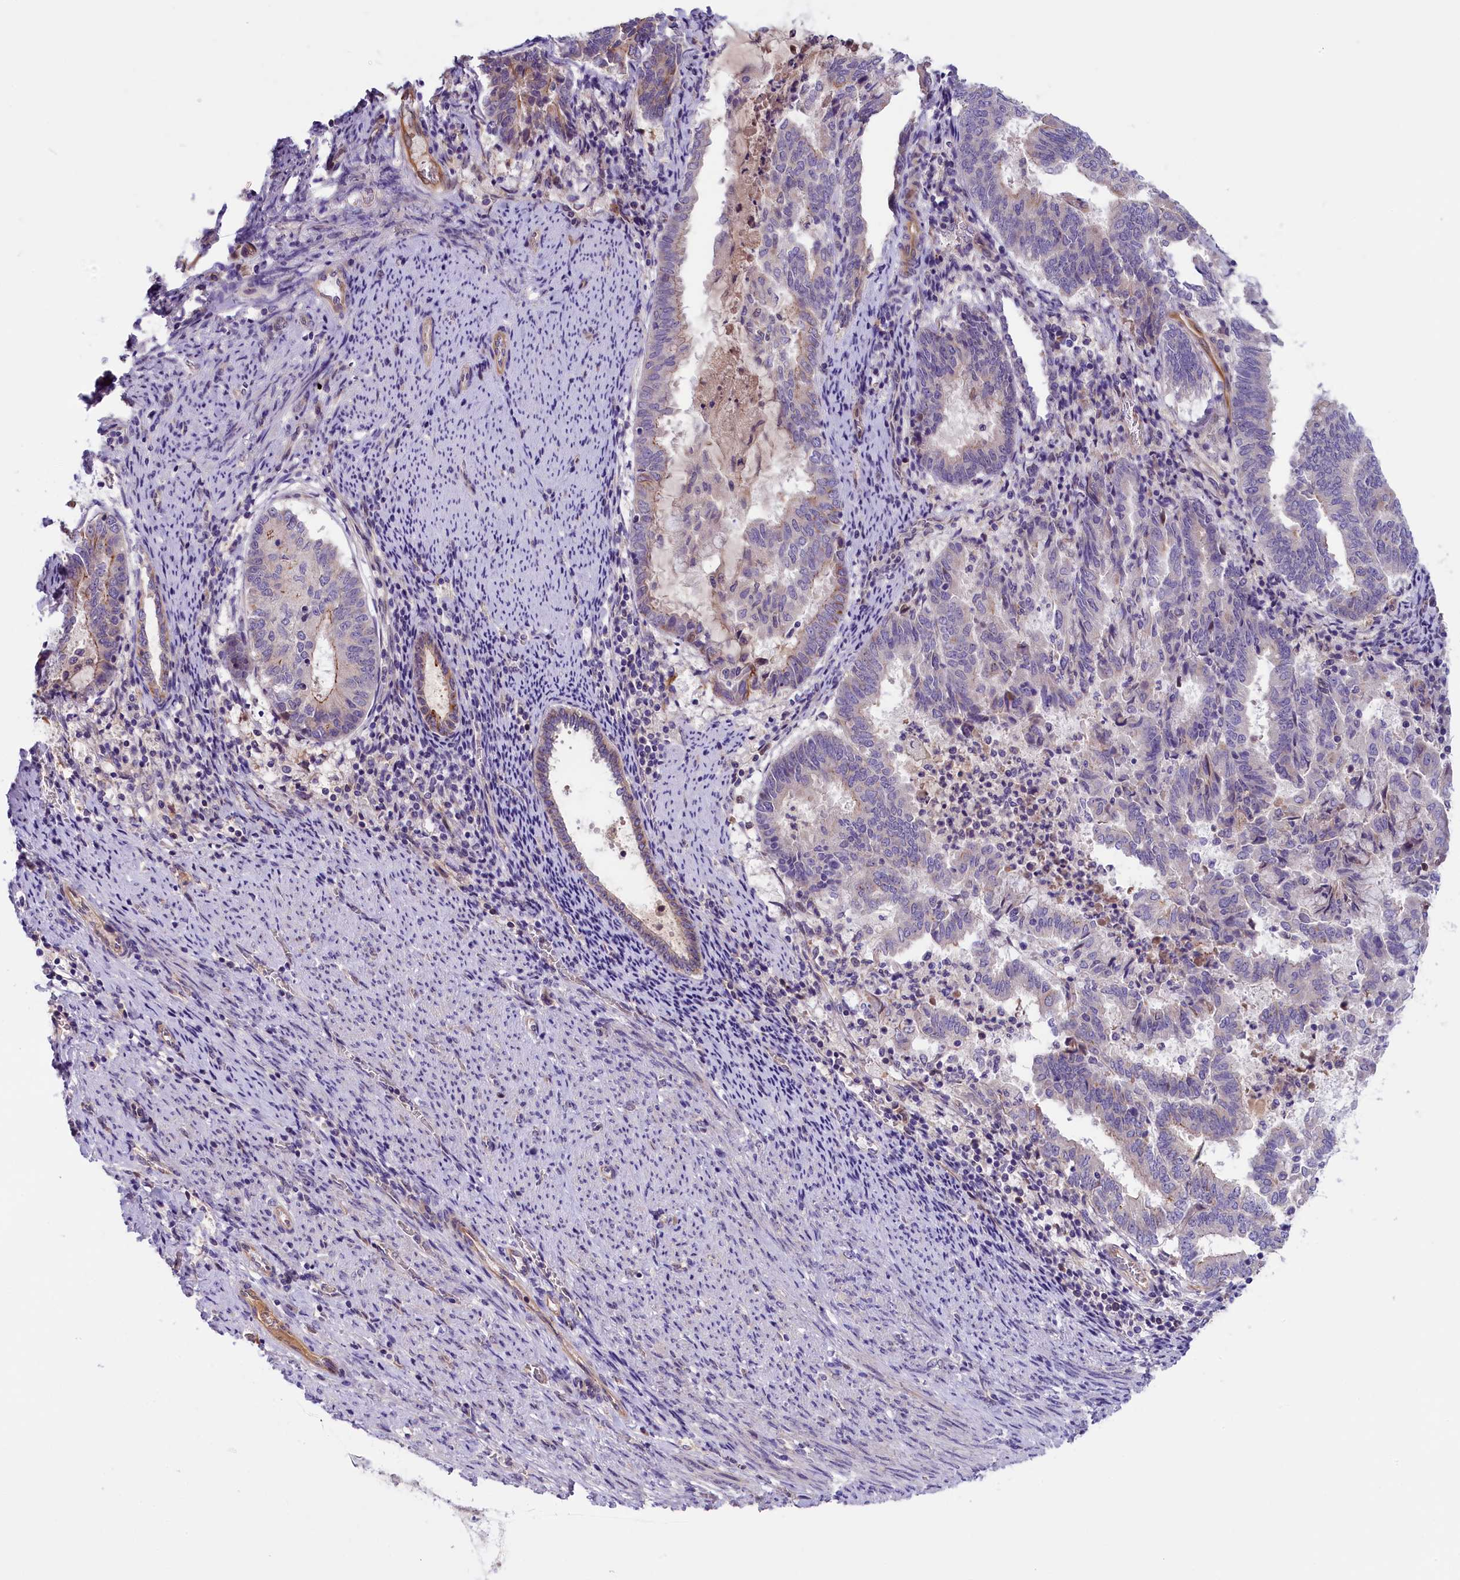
{"staining": {"intensity": "negative", "quantity": "none", "location": "none"}, "tissue": "endometrial cancer", "cell_type": "Tumor cells", "image_type": "cancer", "snomed": [{"axis": "morphology", "description": "Adenocarcinoma, NOS"}, {"axis": "topography", "description": "Endometrium"}], "caption": "Protein analysis of adenocarcinoma (endometrial) shows no significant positivity in tumor cells.", "gene": "CCDC32", "patient": {"sex": "female", "age": 80}}